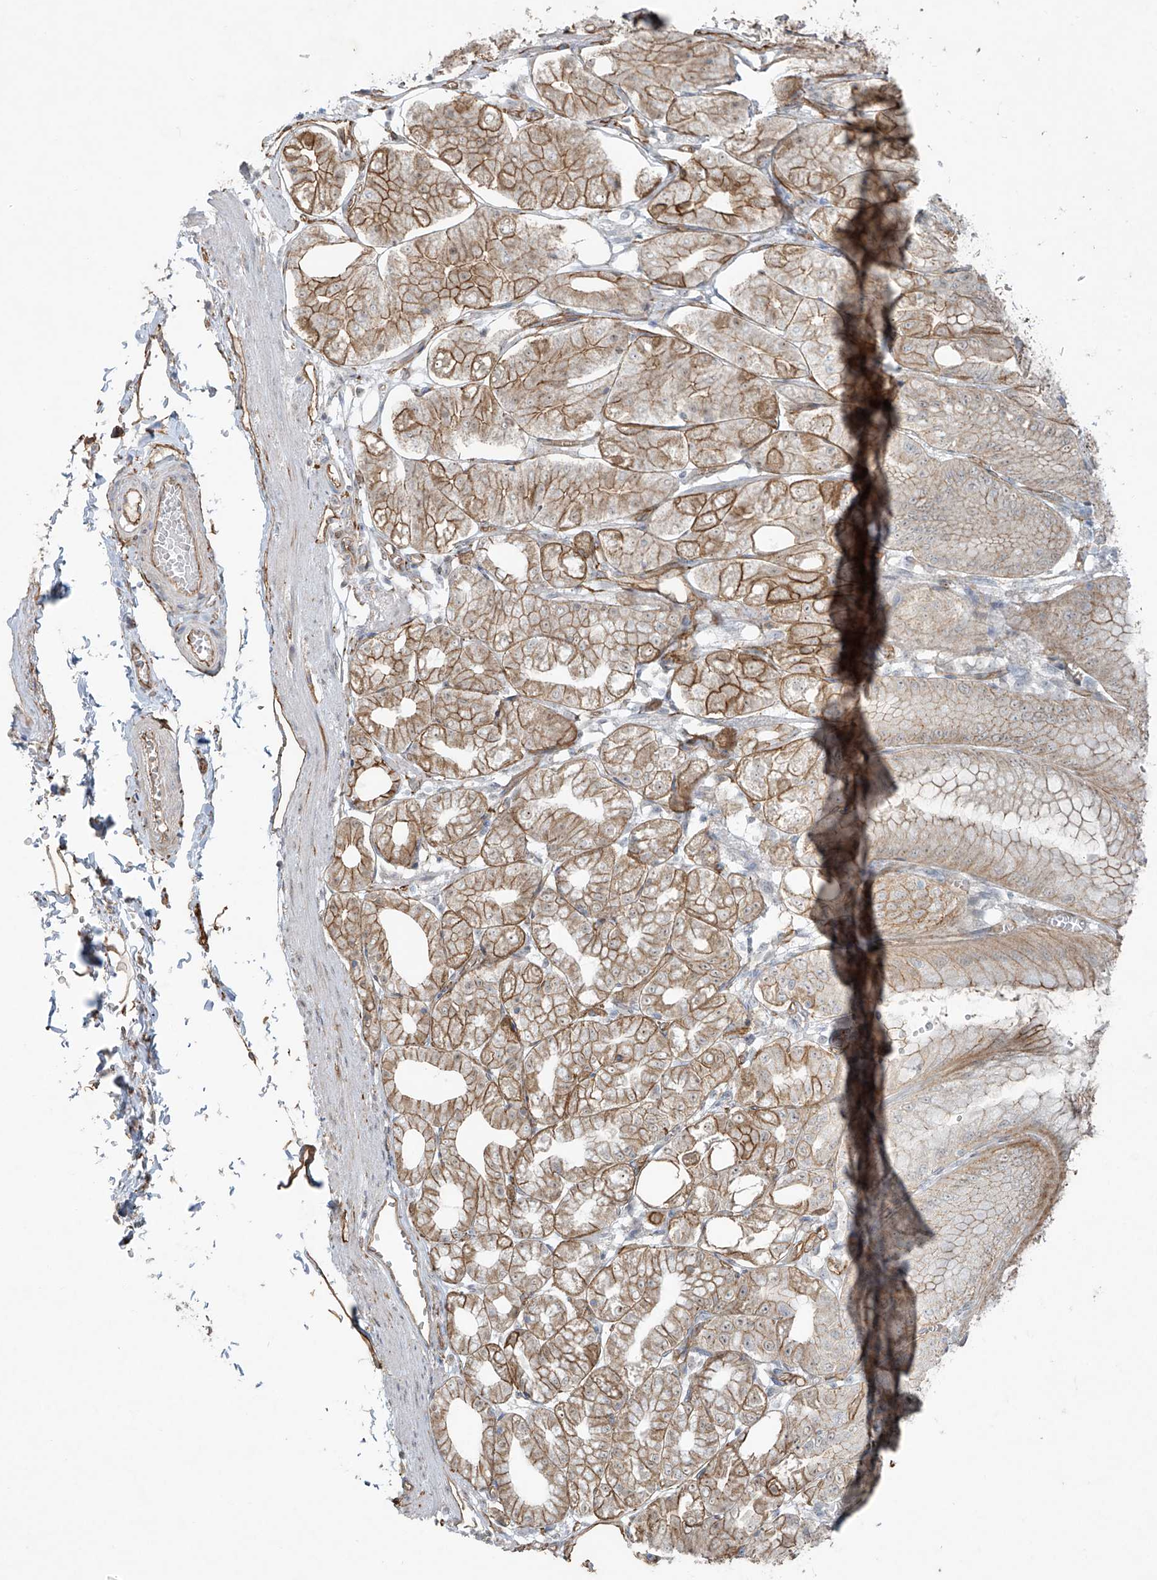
{"staining": {"intensity": "moderate", "quantity": ">75%", "location": "cytoplasmic/membranous"}, "tissue": "stomach", "cell_type": "Glandular cells", "image_type": "normal", "snomed": [{"axis": "morphology", "description": "Normal tissue, NOS"}, {"axis": "topography", "description": "Stomach, lower"}], "caption": "The immunohistochemical stain highlights moderate cytoplasmic/membranous expression in glandular cells of benign stomach.", "gene": "TUBE1", "patient": {"sex": "male", "age": 71}}